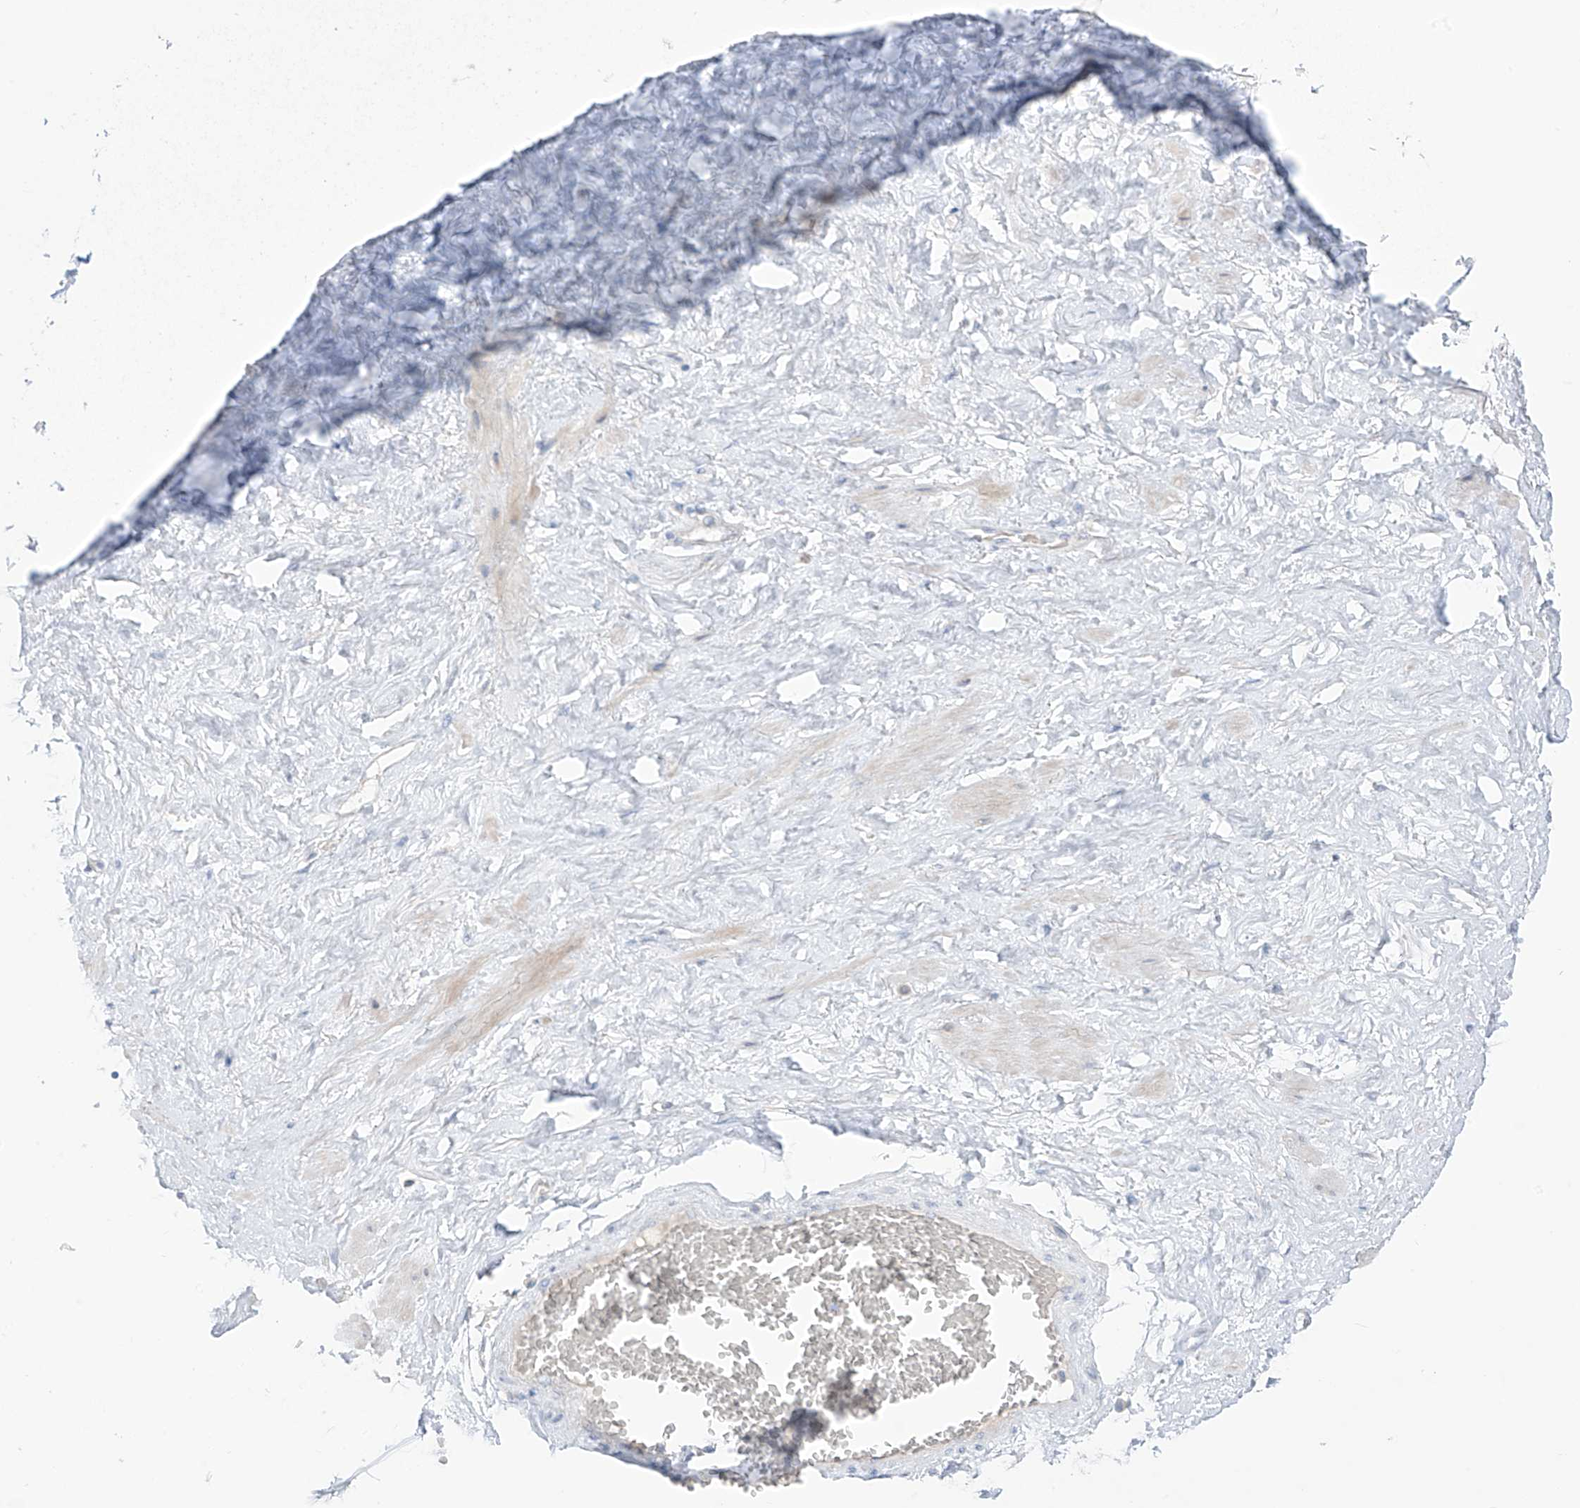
{"staining": {"intensity": "negative", "quantity": "none", "location": "none"}, "tissue": "adipose tissue", "cell_type": "Adipocytes", "image_type": "normal", "snomed": [{"axis": "morphology", "description": "Normal tissue, NOS"}, {"axis": "morphology", "description": "Adenocarcinoma, Low grade"}, {"axis": "topography", "description": "Prostate"}, {"axis": "topography", "description": "Peripheral nerve tissue"}], "caption": "The image displays no staining of adipocytes in normal adipose tissue.", "gene": "ASPRV1", "patient": {"sex": "male", "age": 63}}